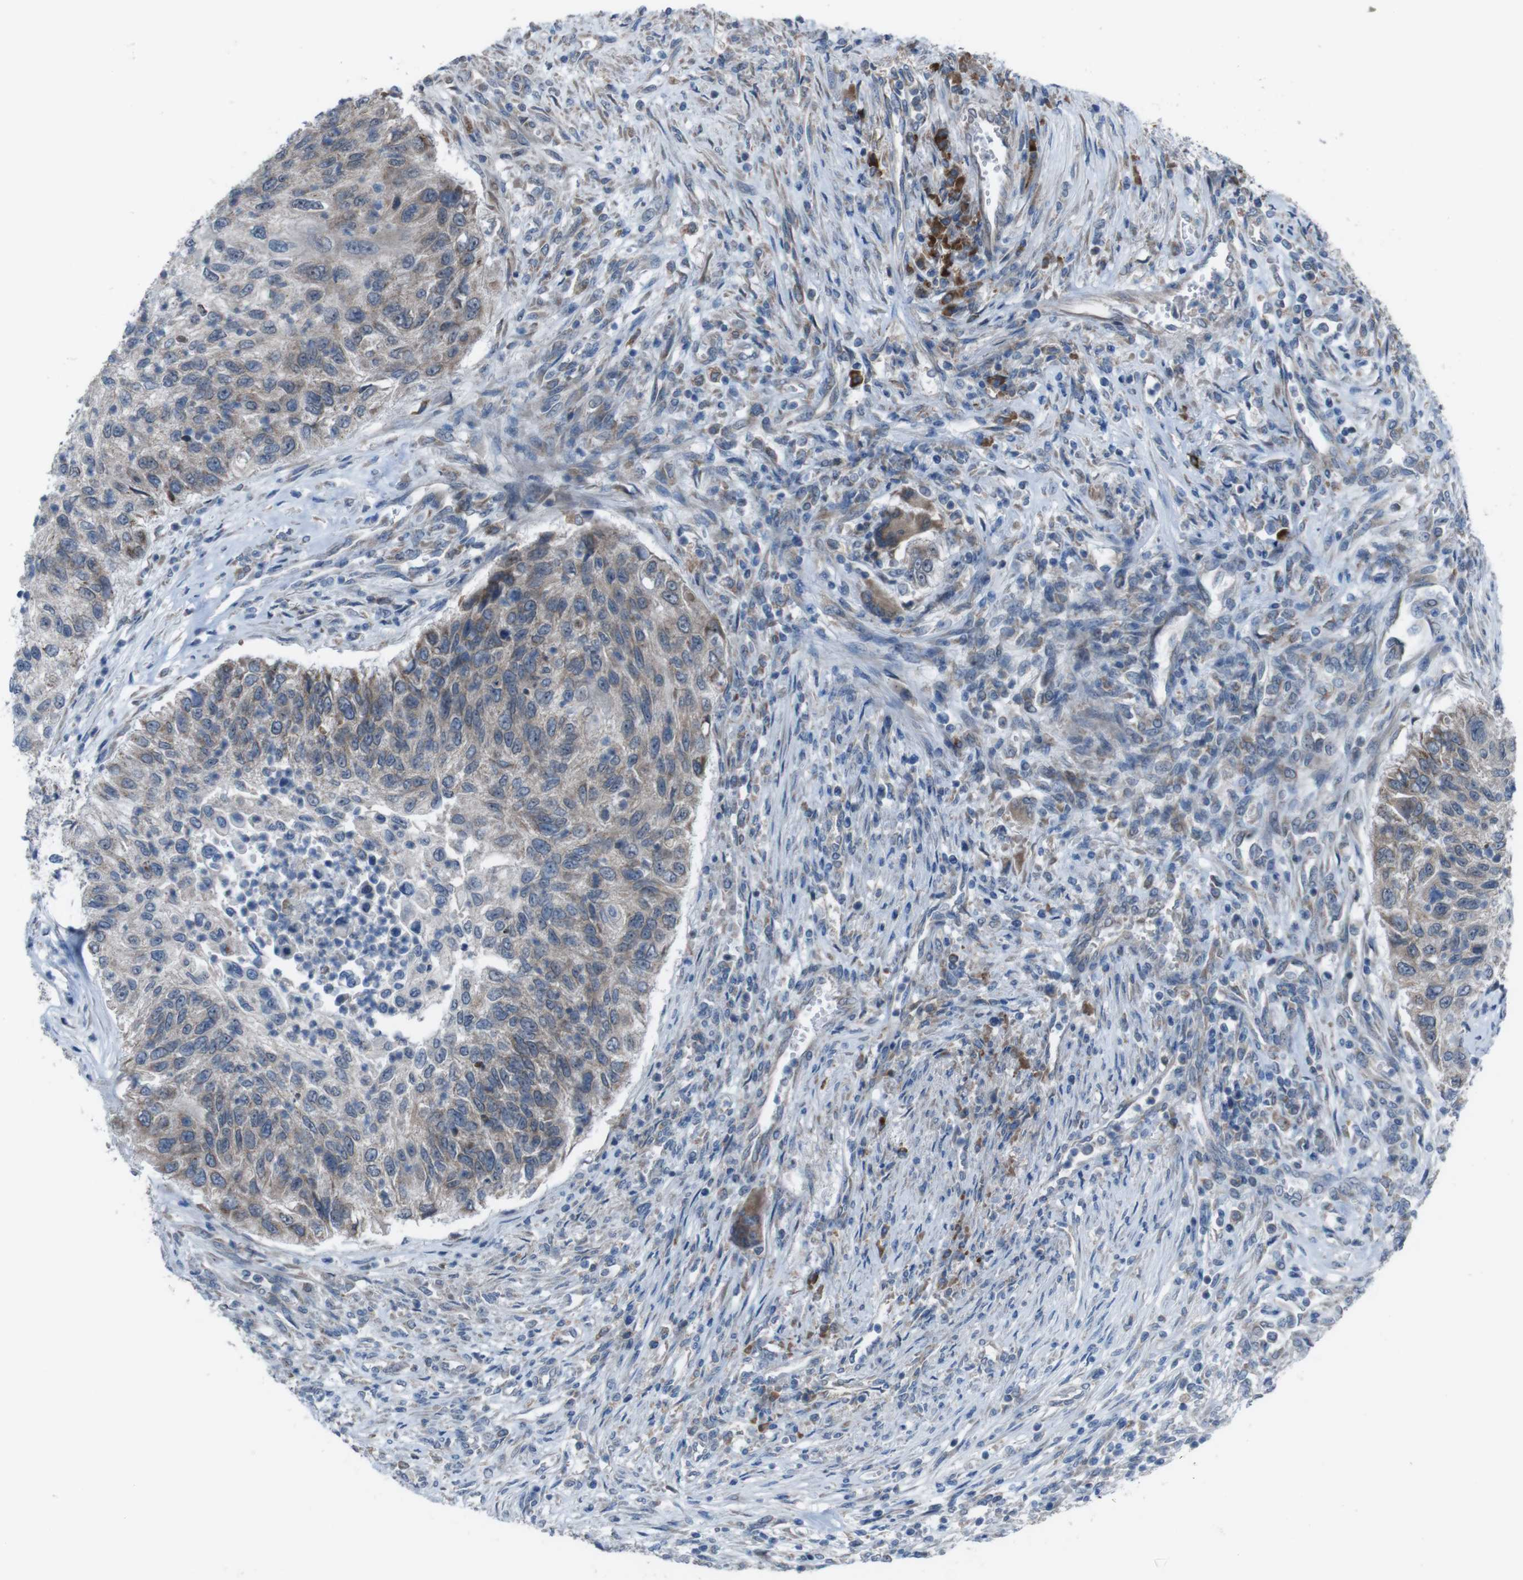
{"staining": {"intensity": "weak", "quantity": ">75%", "location": "cytoplasmic/membranous"}, "tissue": "urothelial cancer", "cell_type": "Tumor cells", "image_type": "cancer", "snomed": [{"axis": "morphology", "description": "Urothelial carcinoma, High grade"}, {"axis": "topography", "description": "Urinary bladder"}], "caption": "The photomicrograph exhibits a brown stain indicating the presence of a protein in the cytoplasmic/membranous of tumor cells in urothelial cancer.", "gene": "CDH22", "patient": {"sex": "female", "age": 60}}